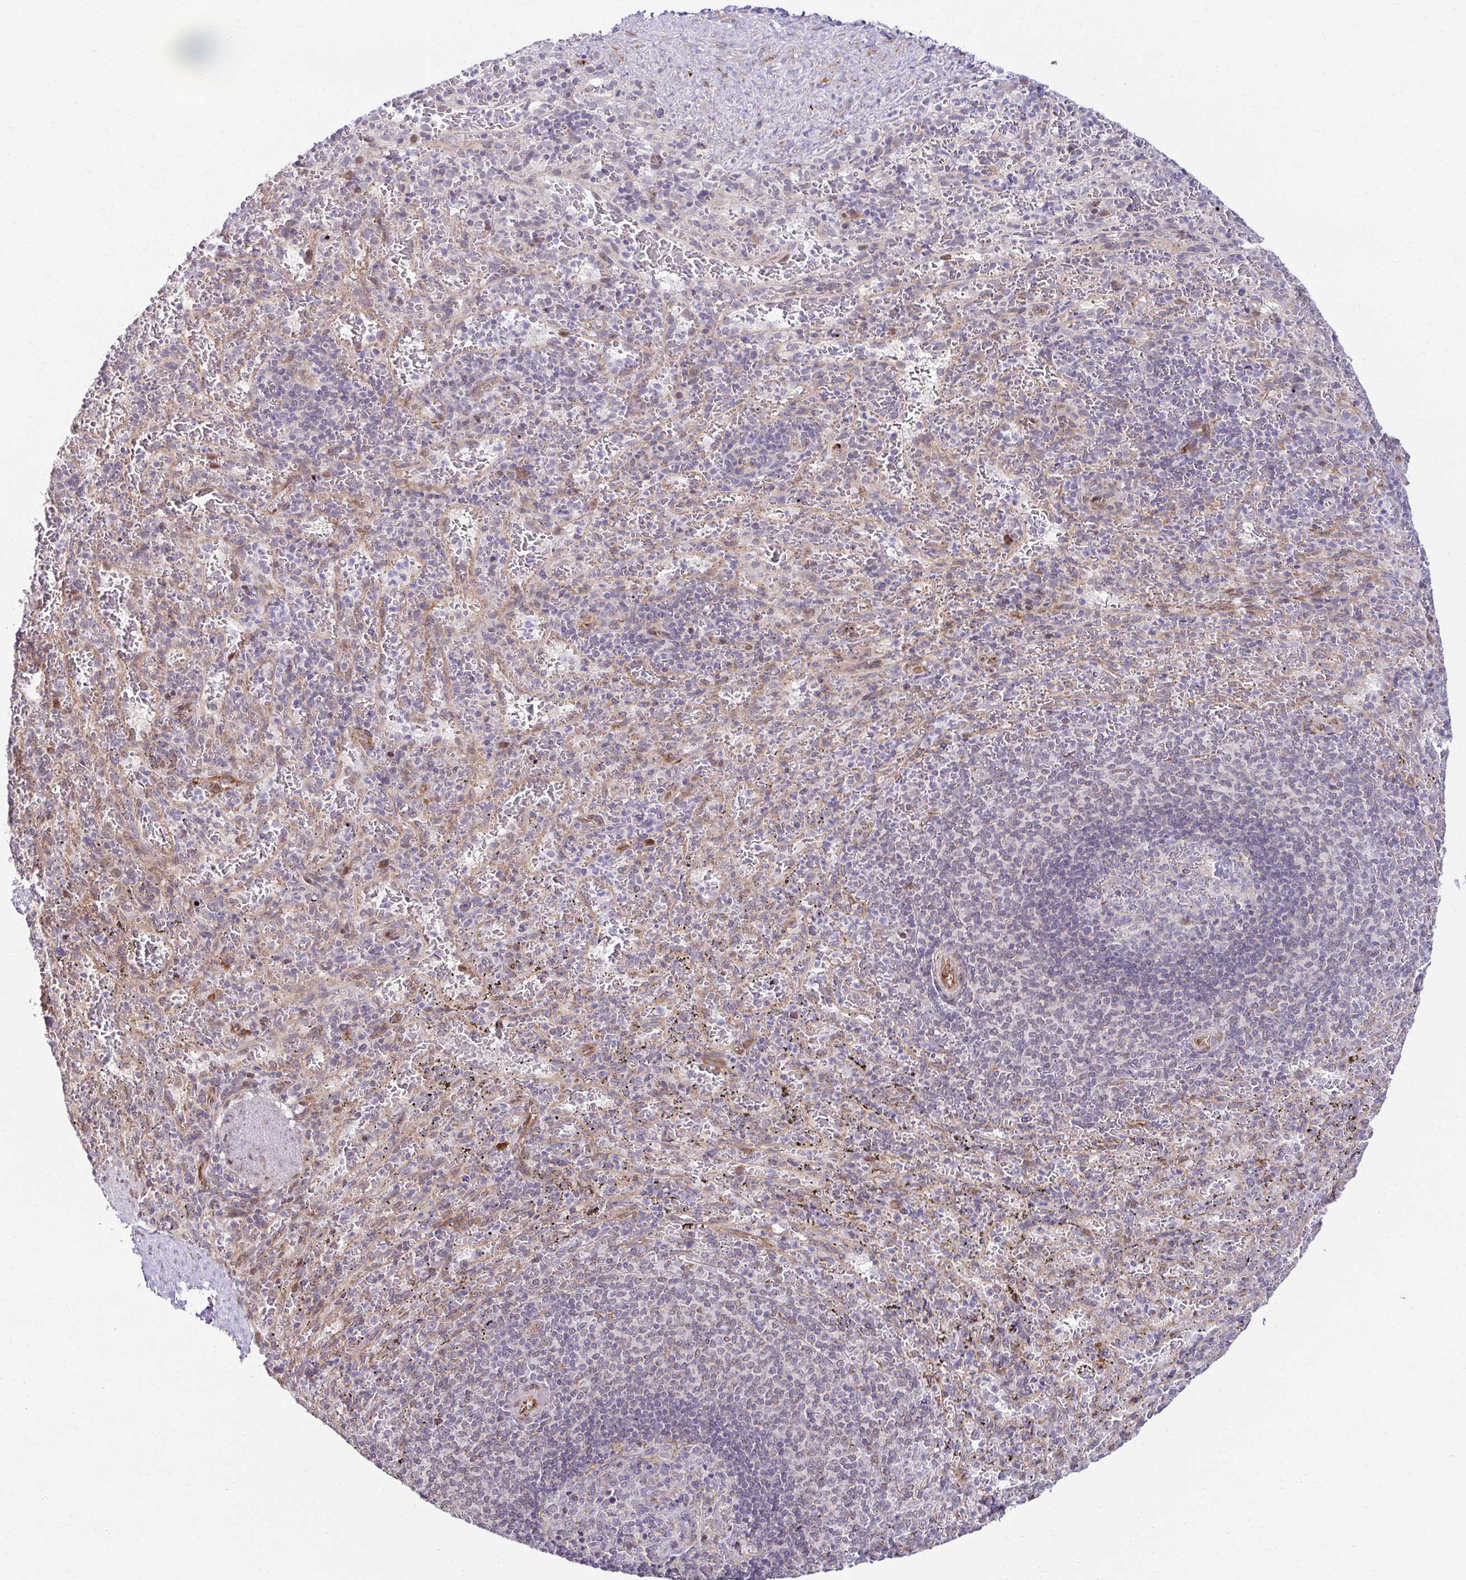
{"staining": {"intensity": "negative", "quantity": "none", "location": "none"}, "tissue": "spleen", "cell_type": "Cells in red pulp", "image_type": "normal", "snomed": [{"axis": "morphology", "description": "Normal tissue, NOS"}, {"axis": "topography", "description": "Spleen"}], "caption": "High magnification brightfield microscopy of benign spleen stained with DAB (3,3'-diaminobenzidine) (brown) and counterstained with hematoxylin (blue): cells in red pulp show no significant positivity. The staining is performed using DAB (3,3'-diaminobenzidine) brown chromogen with nuclei counter-stained in using hematoxylin.", "gene": "HPS1", "patient": {"sex": "male", "age": 57}}